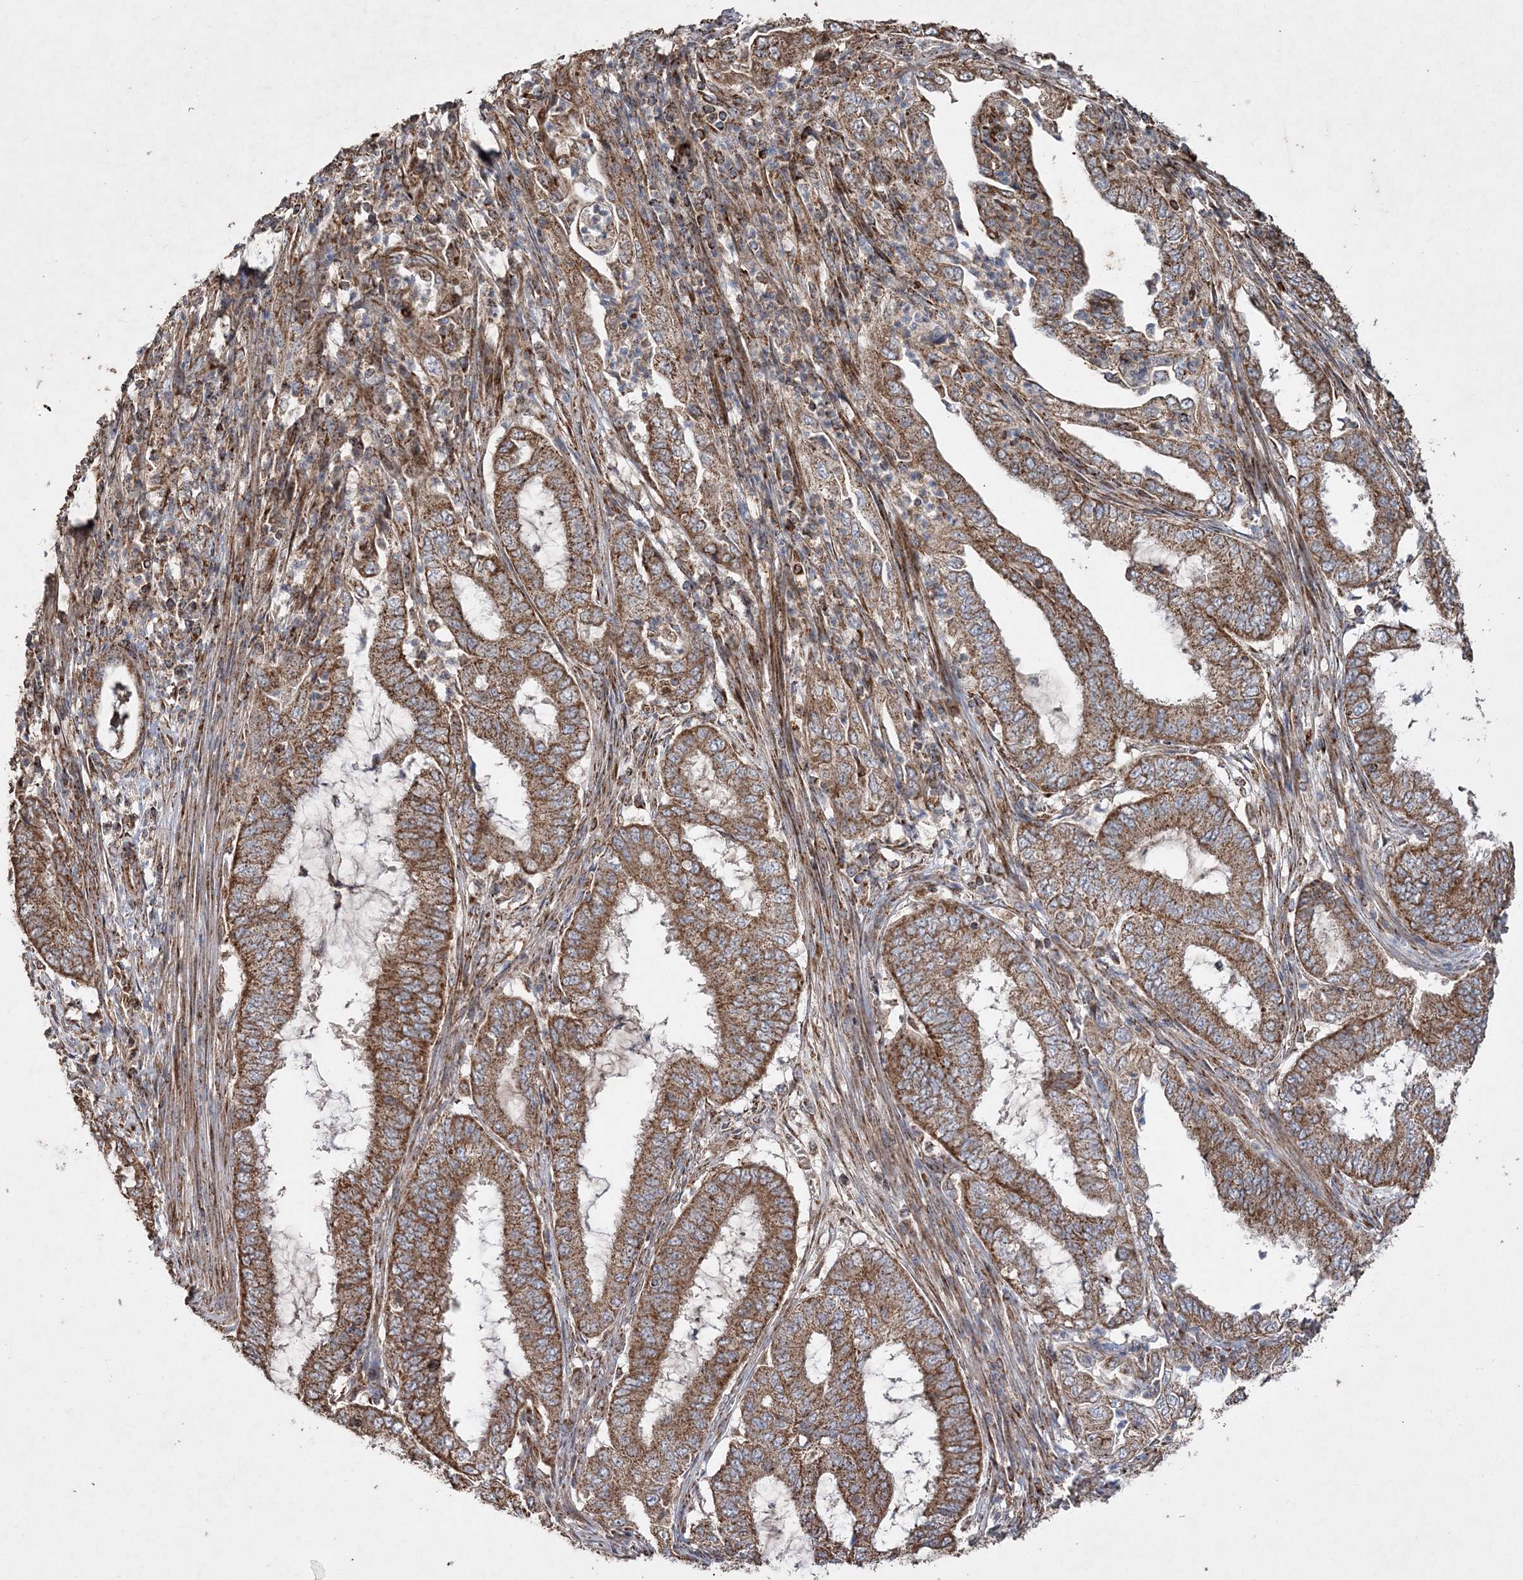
{"staining": {"intensity": "strong", "quantity": ">75%", "location": "cytoplasmic/membranous"}, "tissue": "endometrial cancer", "cell_type": "Tumor cells", "image_type": "cancer", "snomed": [{"axis": "morphology", "description": "Adenocarcinoma, NOS"}, {"axis": "topography", "description": "Endometrium"}], "caption": "Adenocarcinoma (endometrial) stained with immunohistochemistry reveals strong cytoplasmic/membranous positivity in about >75% of tumor cells.", "gene": "POC5", "patient": {"sex": "female", "age": 51}}